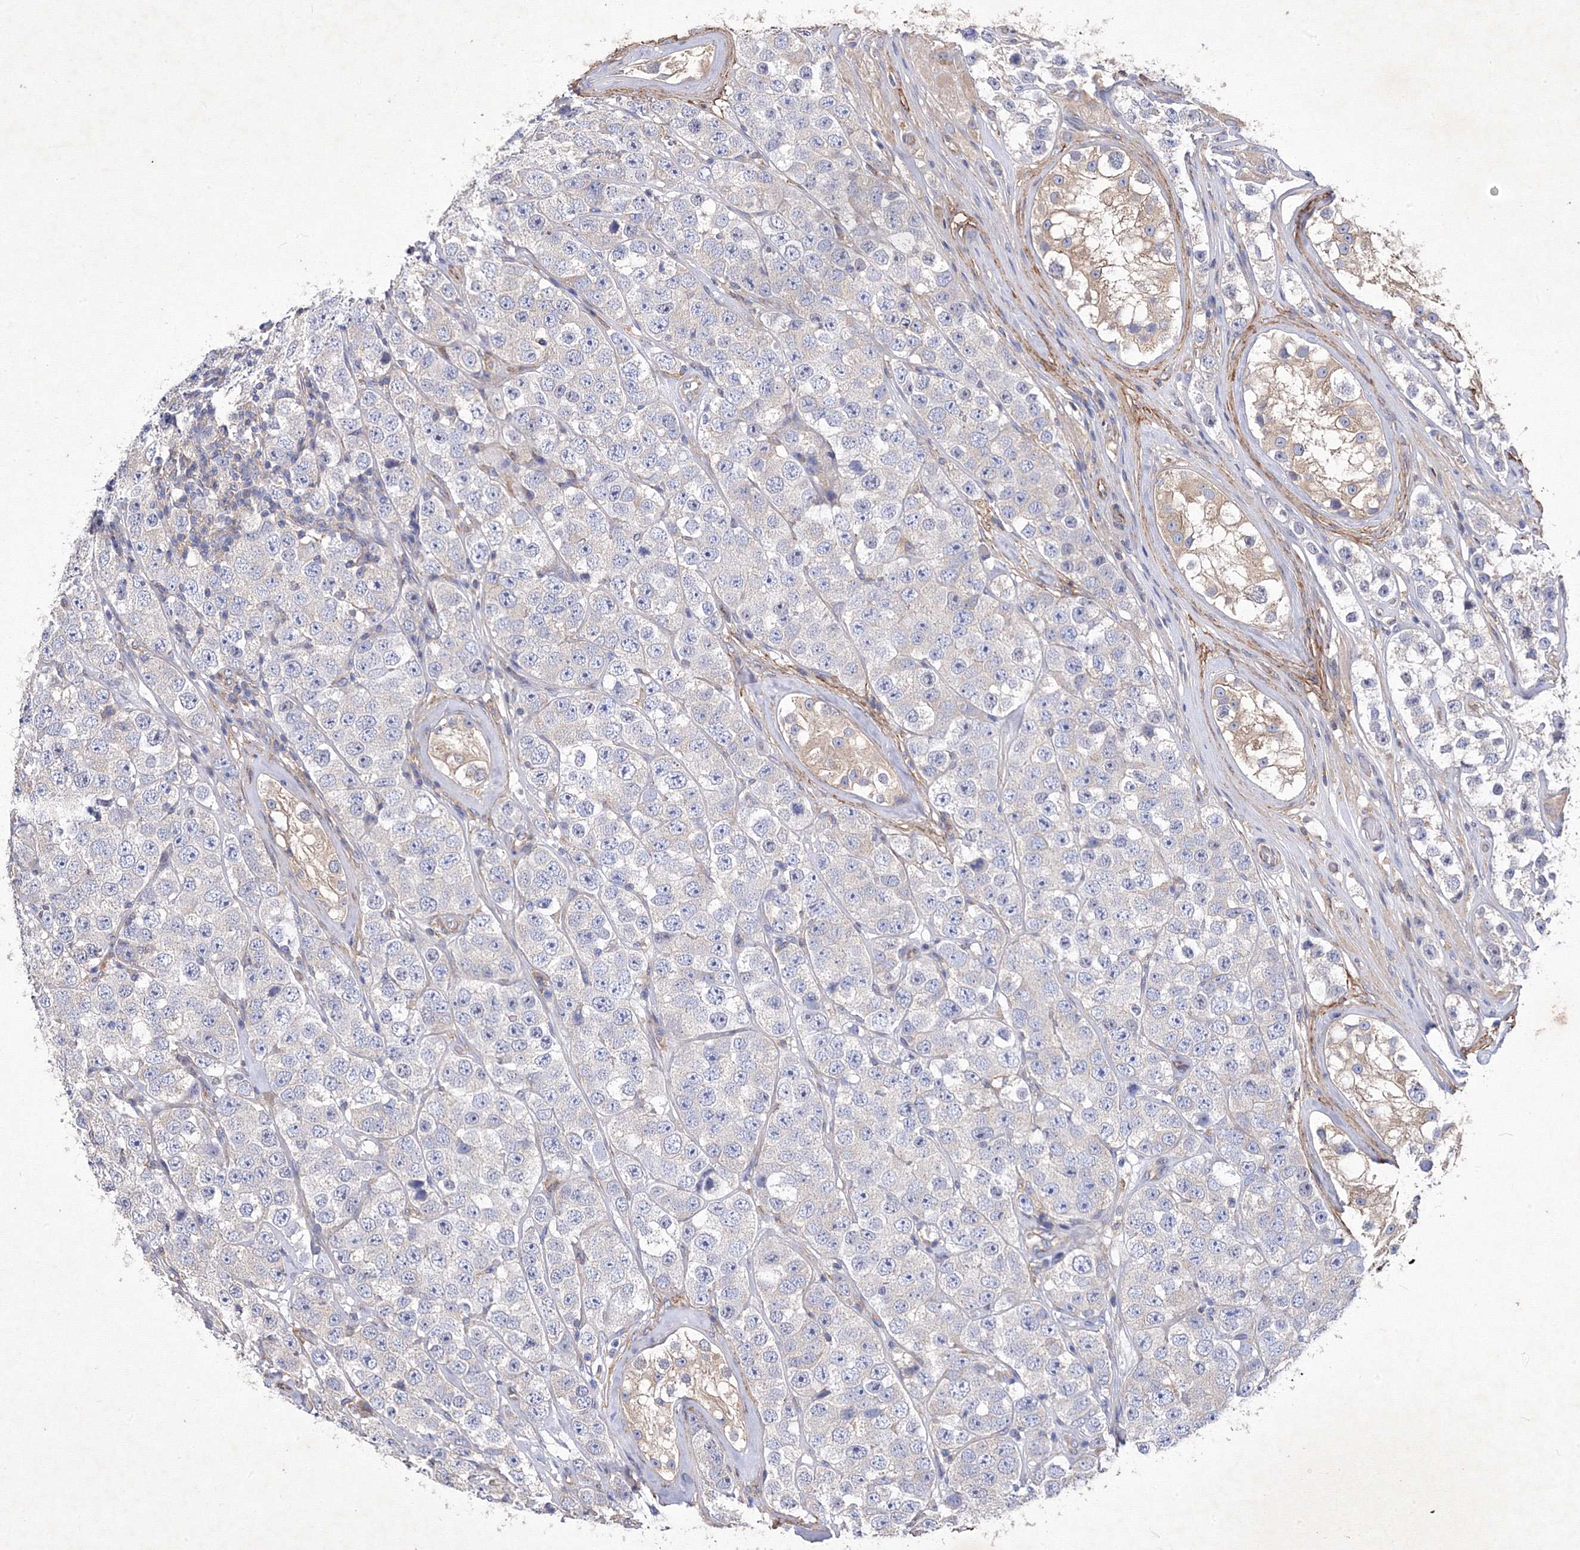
{"staining": {"intensity": "negative", "quantity": "none", "location": "none"}, "tissue": "testis cancer", "cell_type": "Tumor cells", "image_type": "cancer", "snomed": [{"axis": "morphology", "description": "Seminoma, NOS"}, {"axis": "topography", "description": "Testis"}], "caption": "Tumor cells show no significant protein staining in testis cancer.", "gene": "SNX18", "patient": {"sex": "male", "age": 28}}